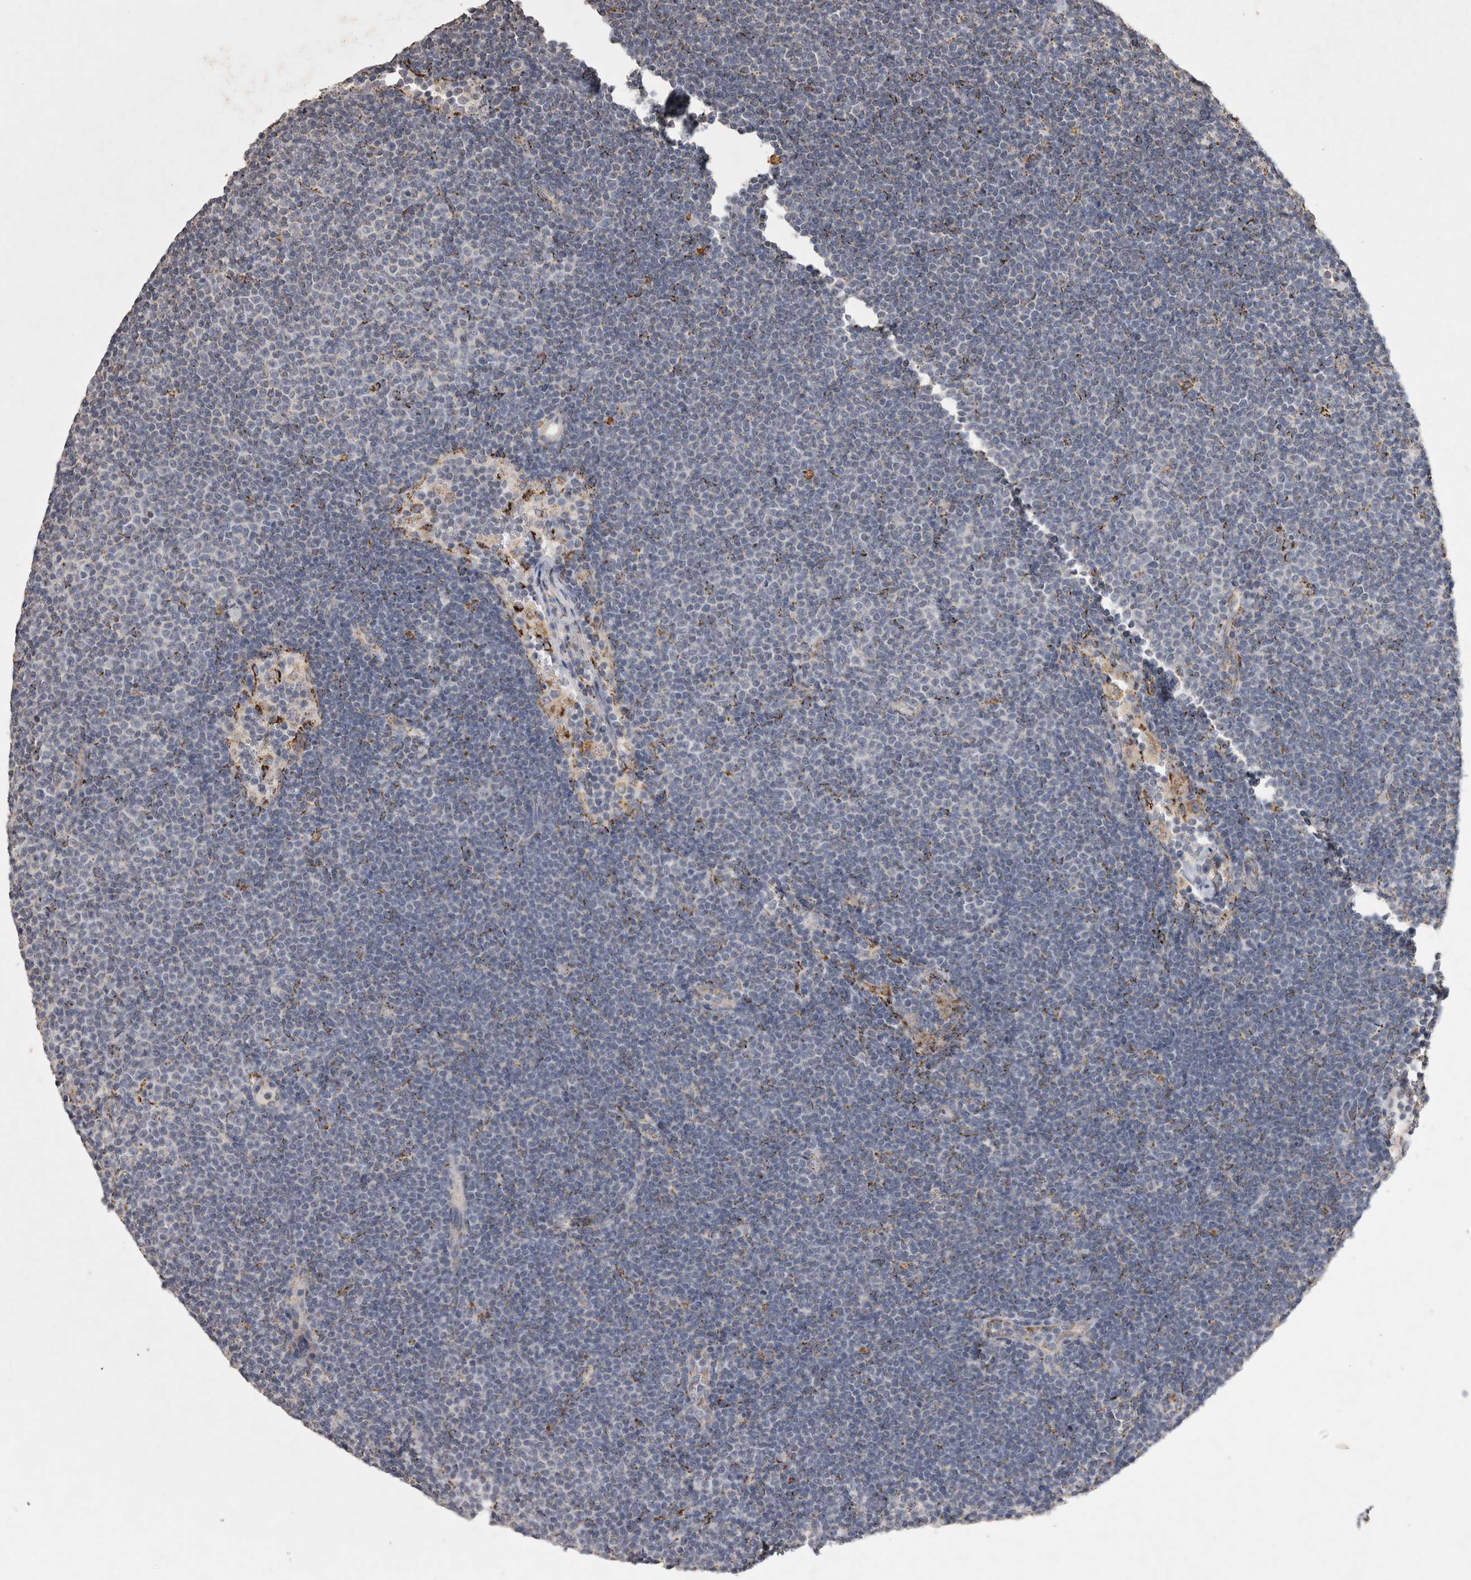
{"staining": {"intensity": "negative", "quantity": "none", "location": "none"}, "tissue": "lymphoma", "cell_type": "Tumor cells", "image_type": "cancer", "snomed": [{"axis": "morphology", "description": "Malignant lymphoma, non-Hodgkin's type, Low grade"}, {"axis": "topography", "description": "Lymph node"}], "caption": "Human lymphoma stained for a protein using IHC demonstrates no expression in tumor cells.", "gene": "DKK3", "patient": {"sex": "female", "age": 53}}